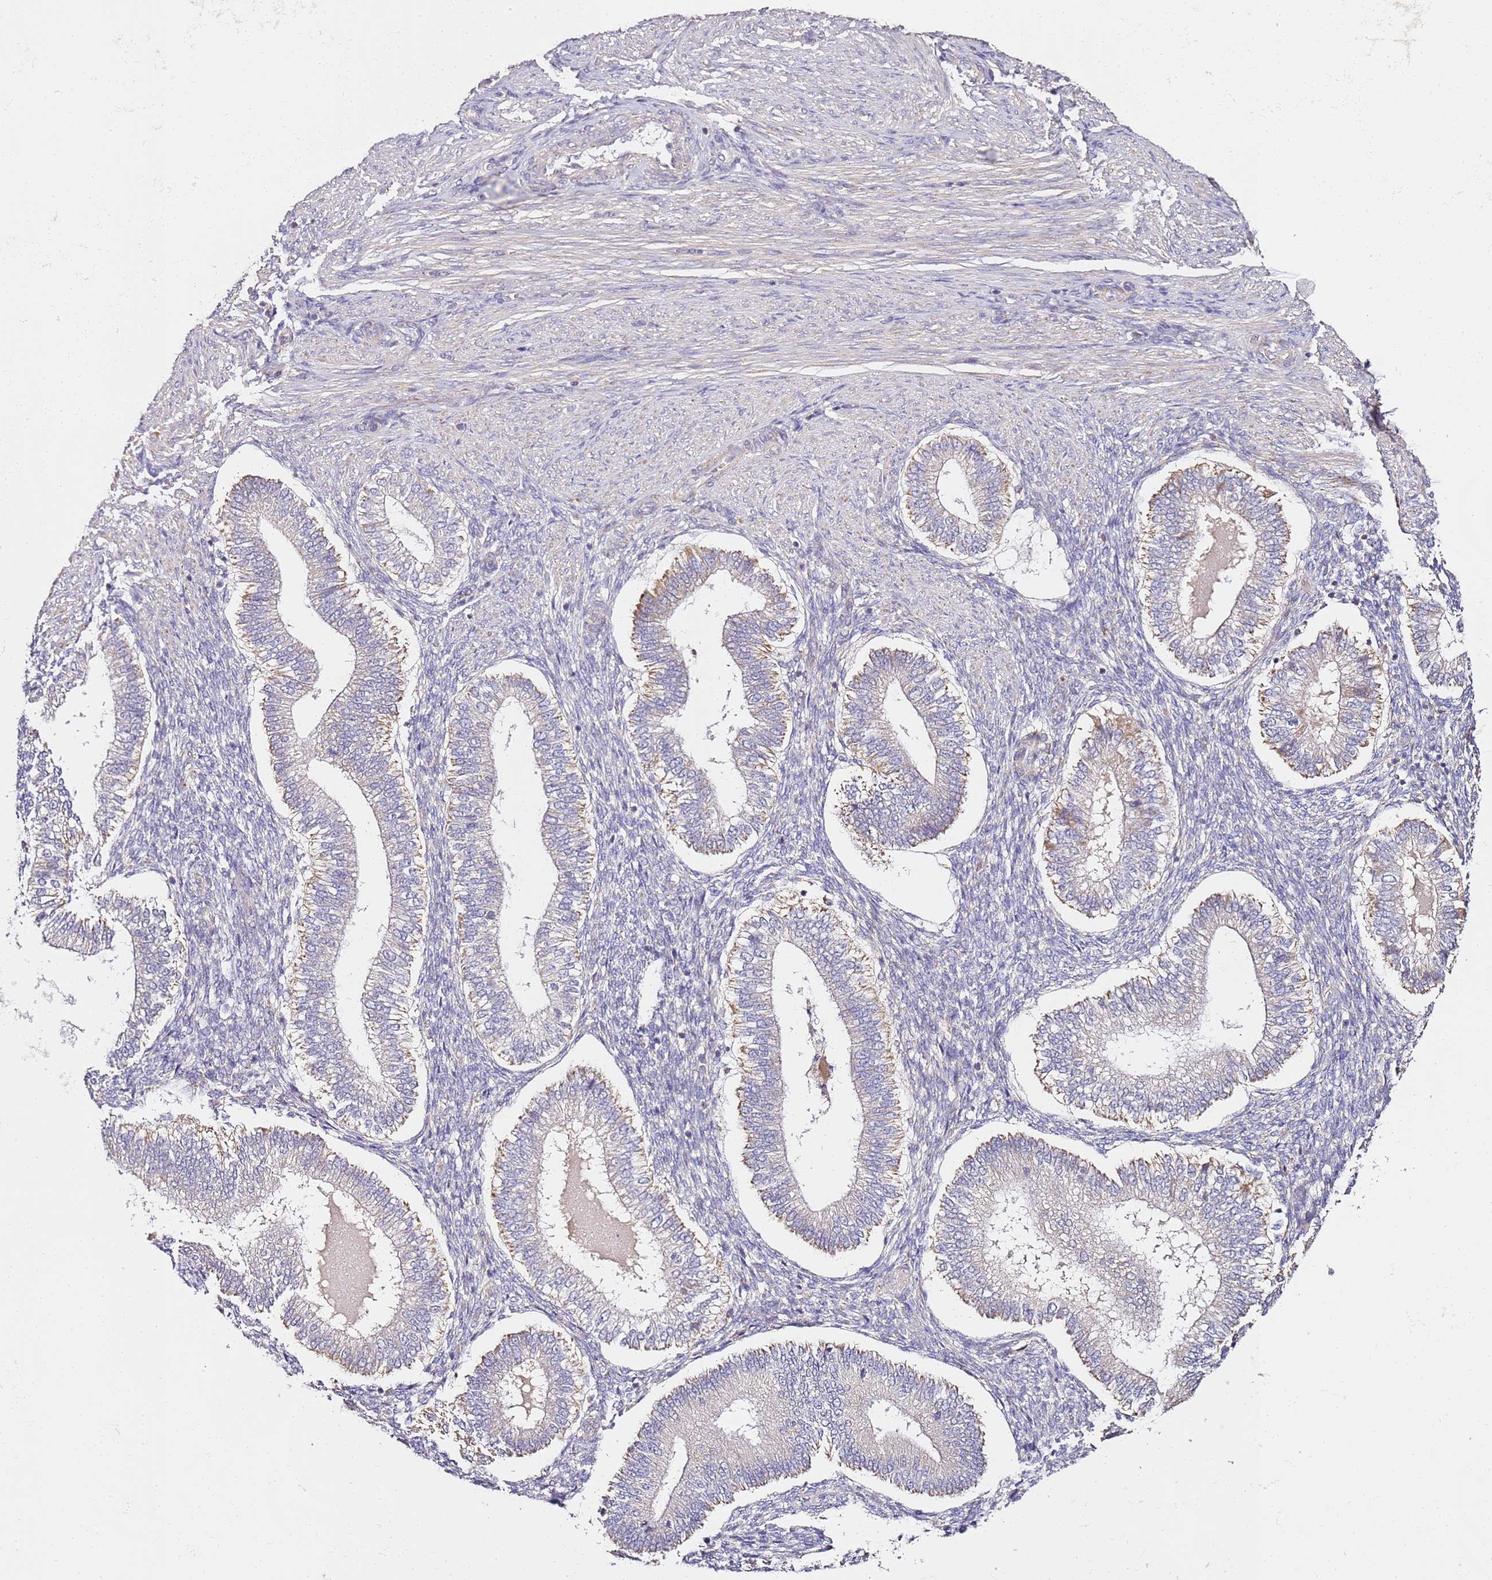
{"staining": {"intensity": "negative", "quantity": "none", "location": "none"}, "tissue": "endometrium", "cell_type": "Cells in endometrial stroma", "image_type": "normal", "snomed": [{"axis": "morphology", "description": "Normal tissue, NOS"}, {"axis": "topography", "description": "Endometrium"}], "caption": "Immunohistochemistry of unremarkable endometrium demonstrates no expression in cells in endometrial stroma.", "gene": "OR2B11", "patient": {"sex": "female", "age": 25}}